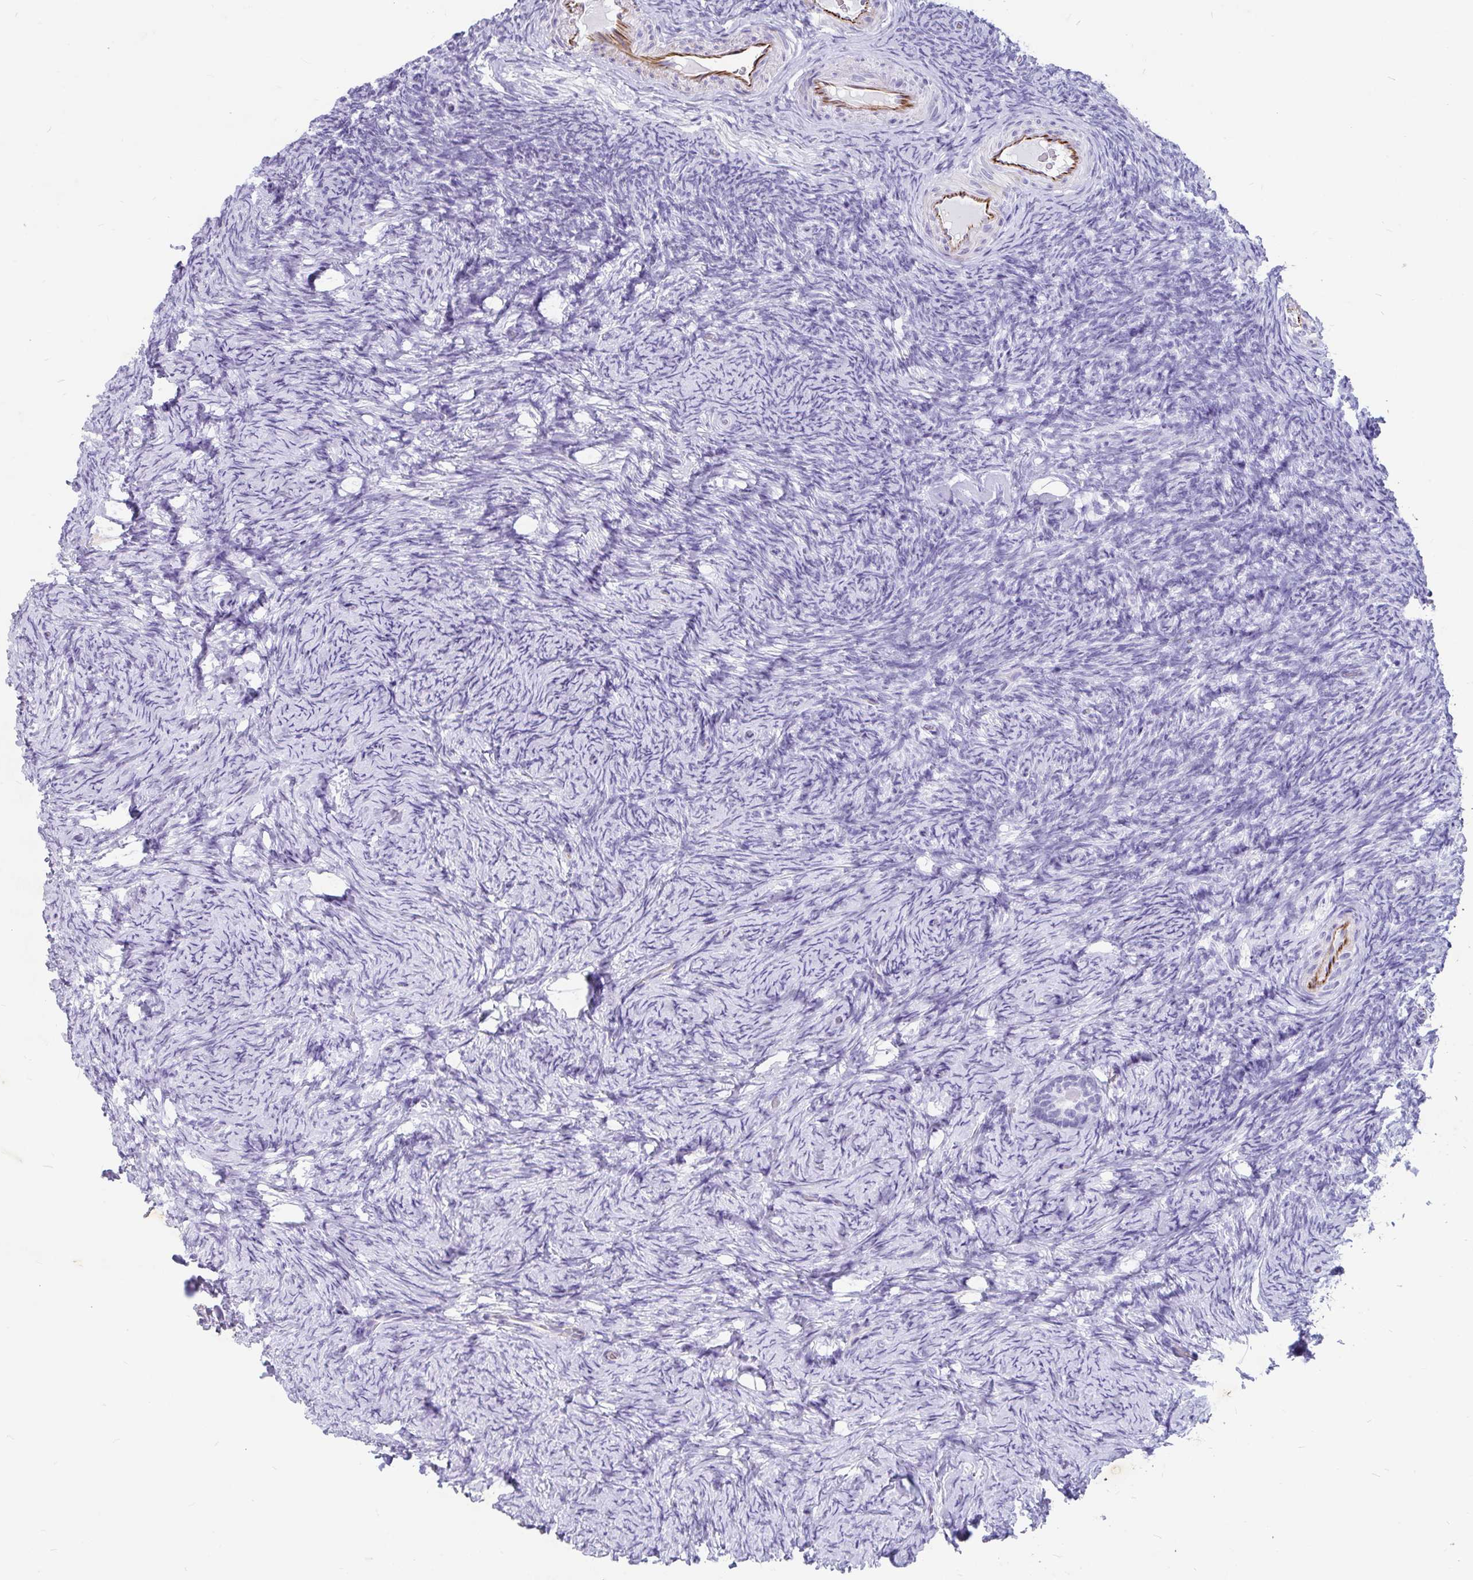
{"staining": {"intensity": "negative", "quantity": "none", "location": "none"}, "tissue": "ovary", "cell_type": "Follicle cells", "image_type": "normal", "snomed": [{"axis": "morphology", "description": "Normal tissue, NOS"}, {"axis": "topography", "description": "Ovary"}], "caption": "An image of human ovary is negative for staining in follicle cells. (Brightfield microscopy of DAB IHC at high magnification).", "gene": "EML5", "patient": {"sex": "female", "age": 34}}